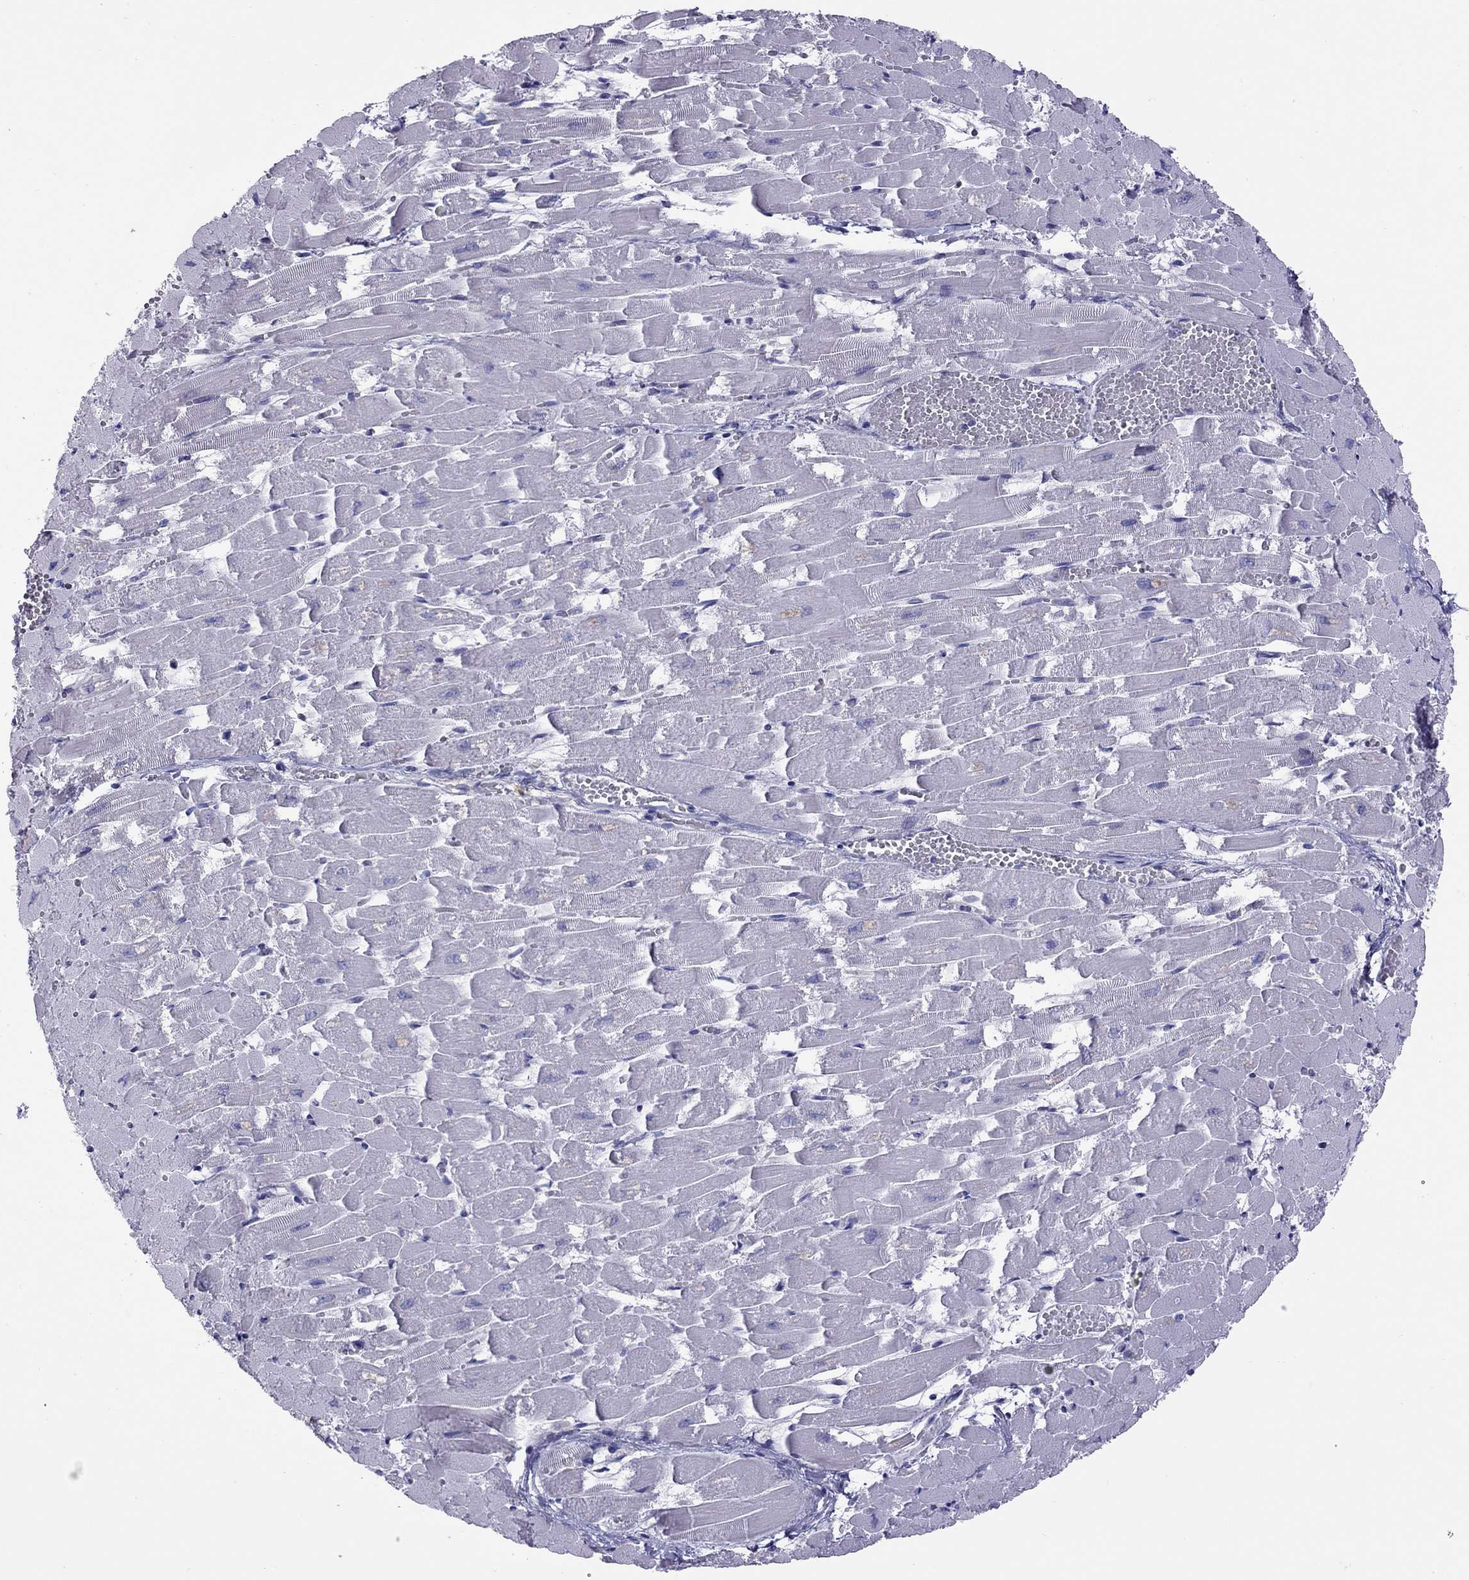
{"staining": {"intensity": "negative", "quantity": "none", "location": "none"}, "tissue": "heart muscle", "cell_type": "Cardiomyocytes", "image_type": "normal", "snomed": [{"axis": "morphology", "description": "Normal tissue, NOS"}, {"axis": "topography", "description": "Heart"}], "caption": "An image of heart muscle stained for a protein displays no brown staining in cardiomyocytes.", "gene": "ALOX15B", "patient": {"sex": "female", "age": 52}}